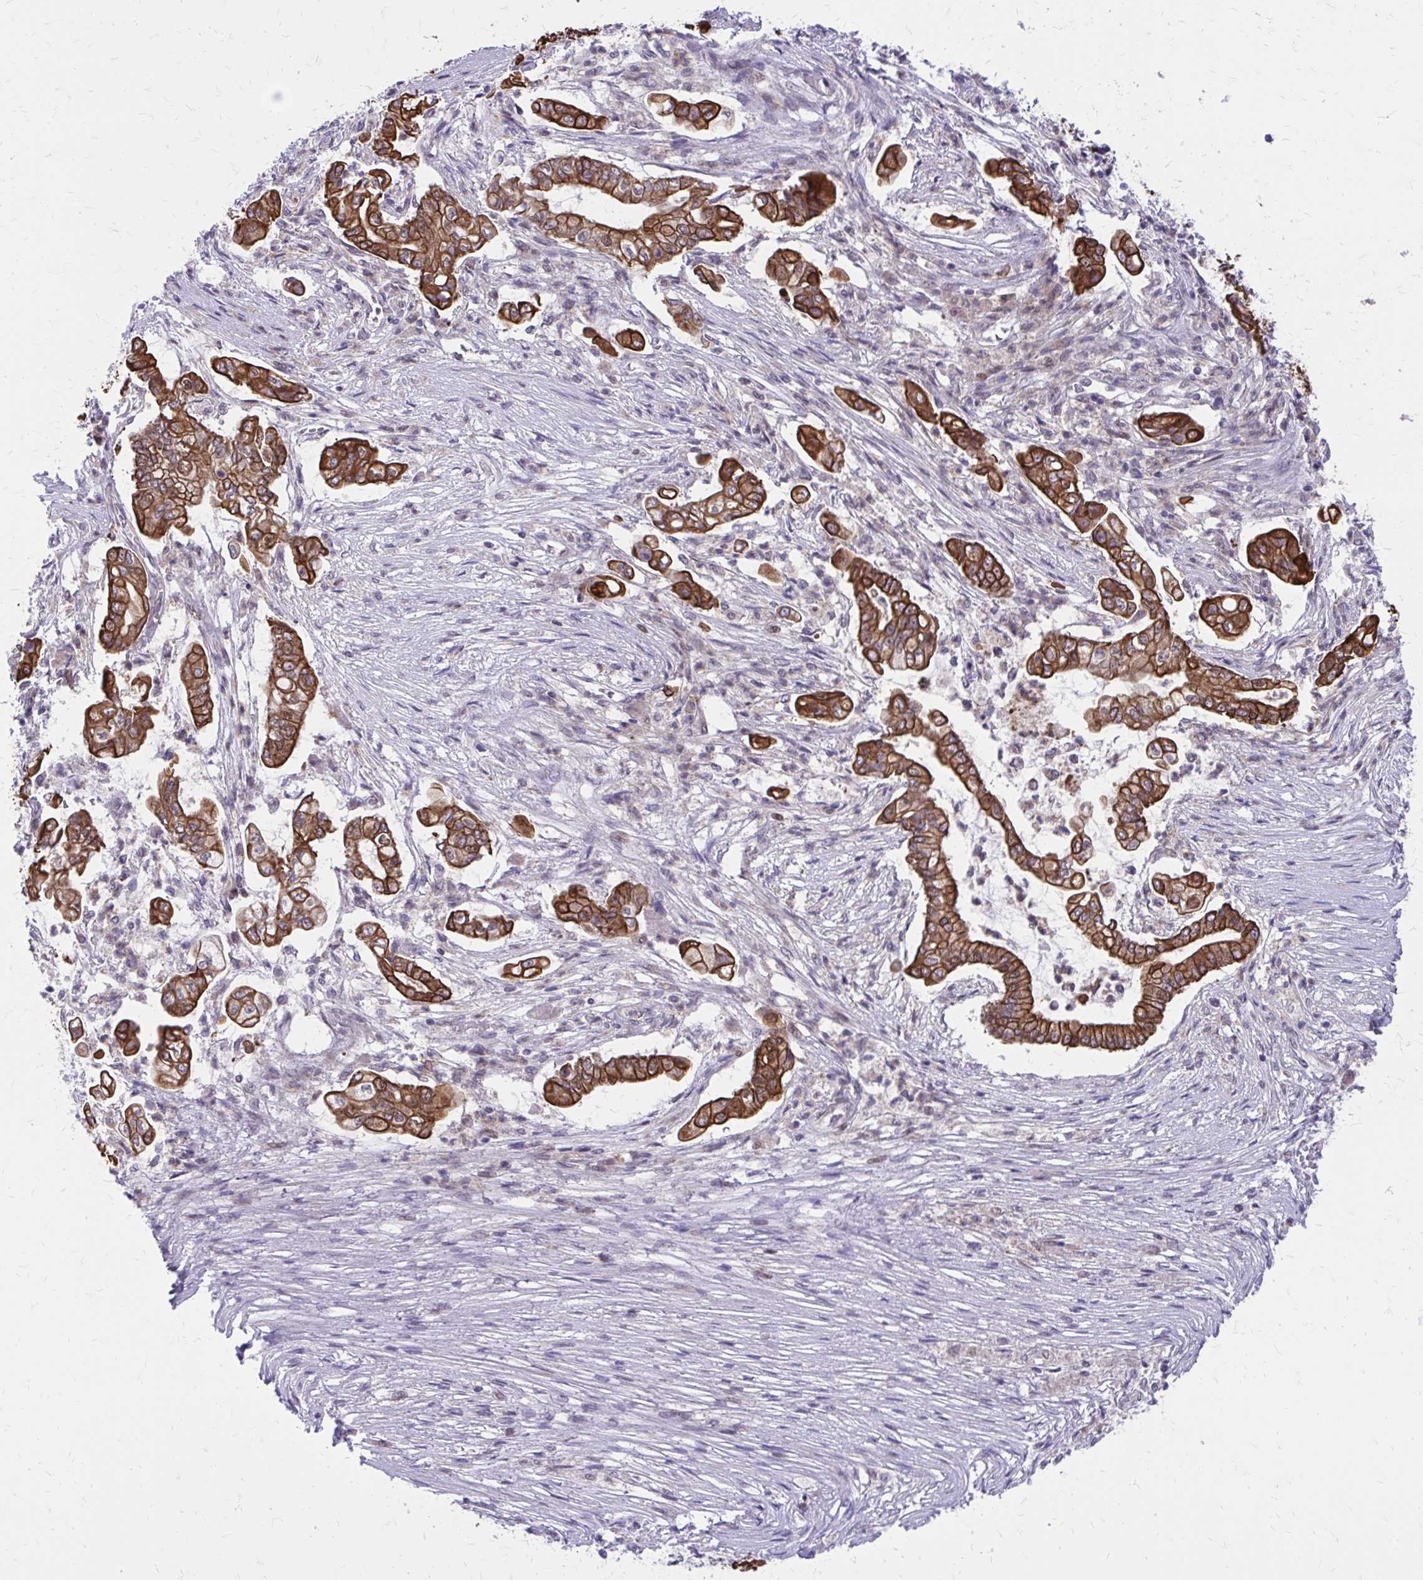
{"staining": {"intensity": "strong", "quantity": ">75%", "location": "cytoplasmic/membranous"}, "tissue": "pancreatic cancer", "cell_type": "Tumor cells", "image_type": "cancer", "snomed": [{"axis": "morphology", "description": "Adenocarcinoma, NOS"}, {"axis": "topography", "description": "Pancreas"}], "caption": "There is high levels of strong cytoplasmic/membranous staining in tumor cells of adenocarcinoma (pancreatic), as demonstrated by immunohistochemical staining (brown color).", "gene": "ANKRD30B", "patient": {"sex": "female", "age": 69}}